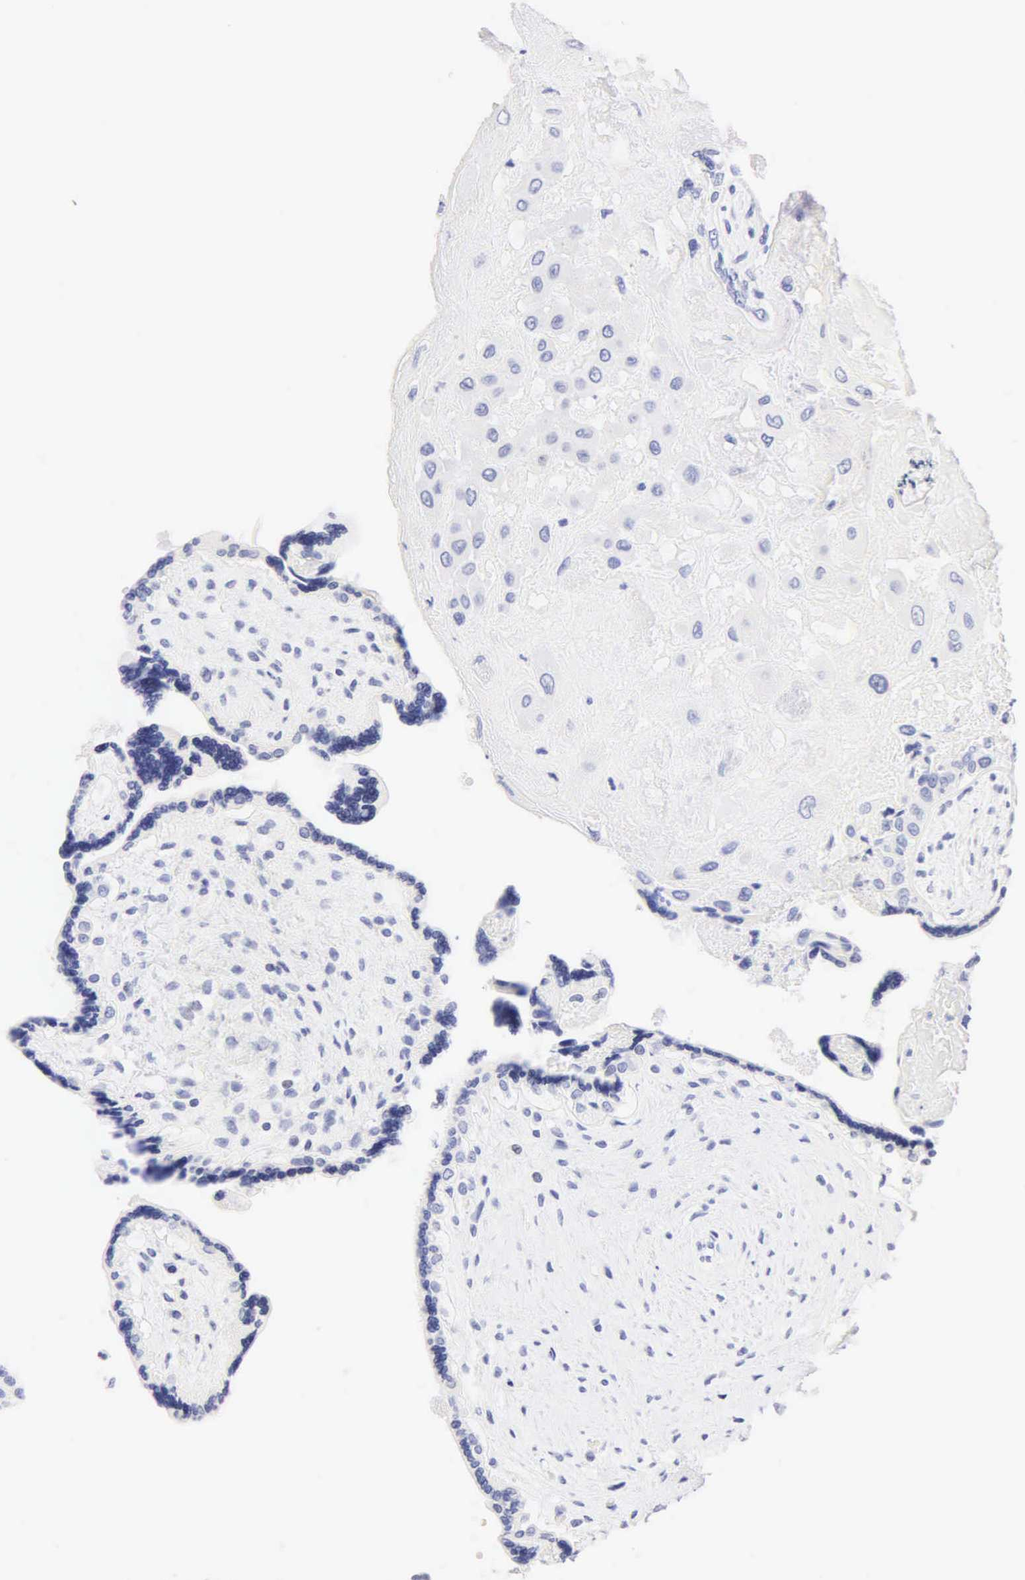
{"staining": {"intensity": "negative", "quantity": "none", "location": "none"}, "tissue": "placenta", "cell_type": "Decidual cells", "image_type": "normal", "snomed": [{"axis": "morphology", "description": "Normal tissue, NOS"}, {"axis": "topography", "description": "Placenta"}], "caption": "Photomicrograph shows no protein expression in decidual cells of benign placenta.", "gene": "NKX2", "patient": {"sex": "female", "age": 31}}